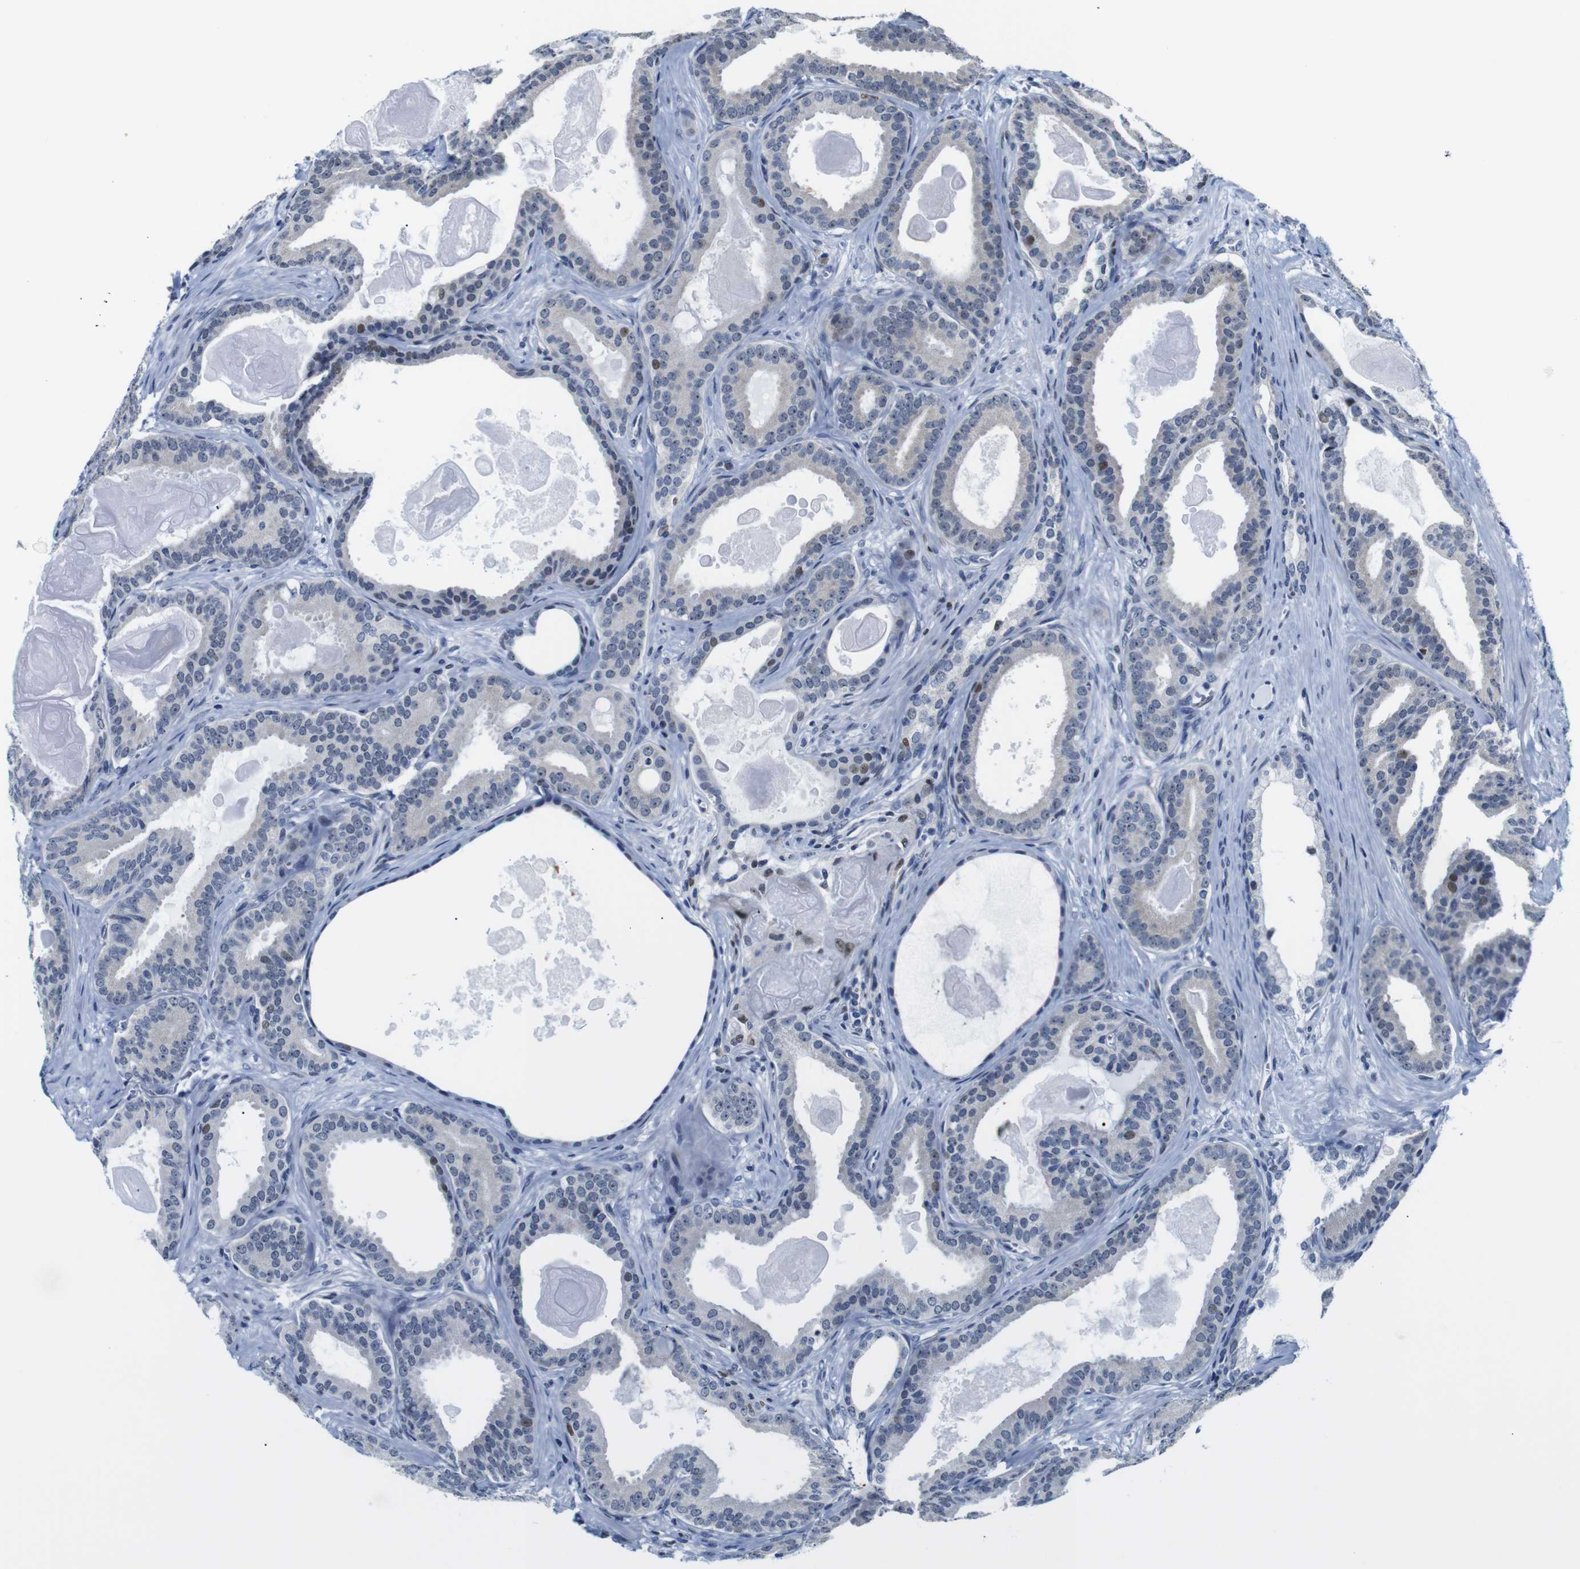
{"staining": {"intensity": "weak", "quantity": "<25%", "location": "nuclear"}, "tissue": "prostate cancer", "cell_type": "Tumor cells", "image_type": "cancer", "snomed": [{"axis": "morphology", "description": "Adenocarcinoma, High grade"}, {"axis": "topography", "description": "Prostate"}], "caption": "DAB (3,3'-diaminobenzidine) immunohistochemical staining of adenocarcinoma (high-grade) (prostate) demonstrates no significant staining in tumor cells.", "gene": "GATA6", "patient": {"sex": "male", "age": 60}}